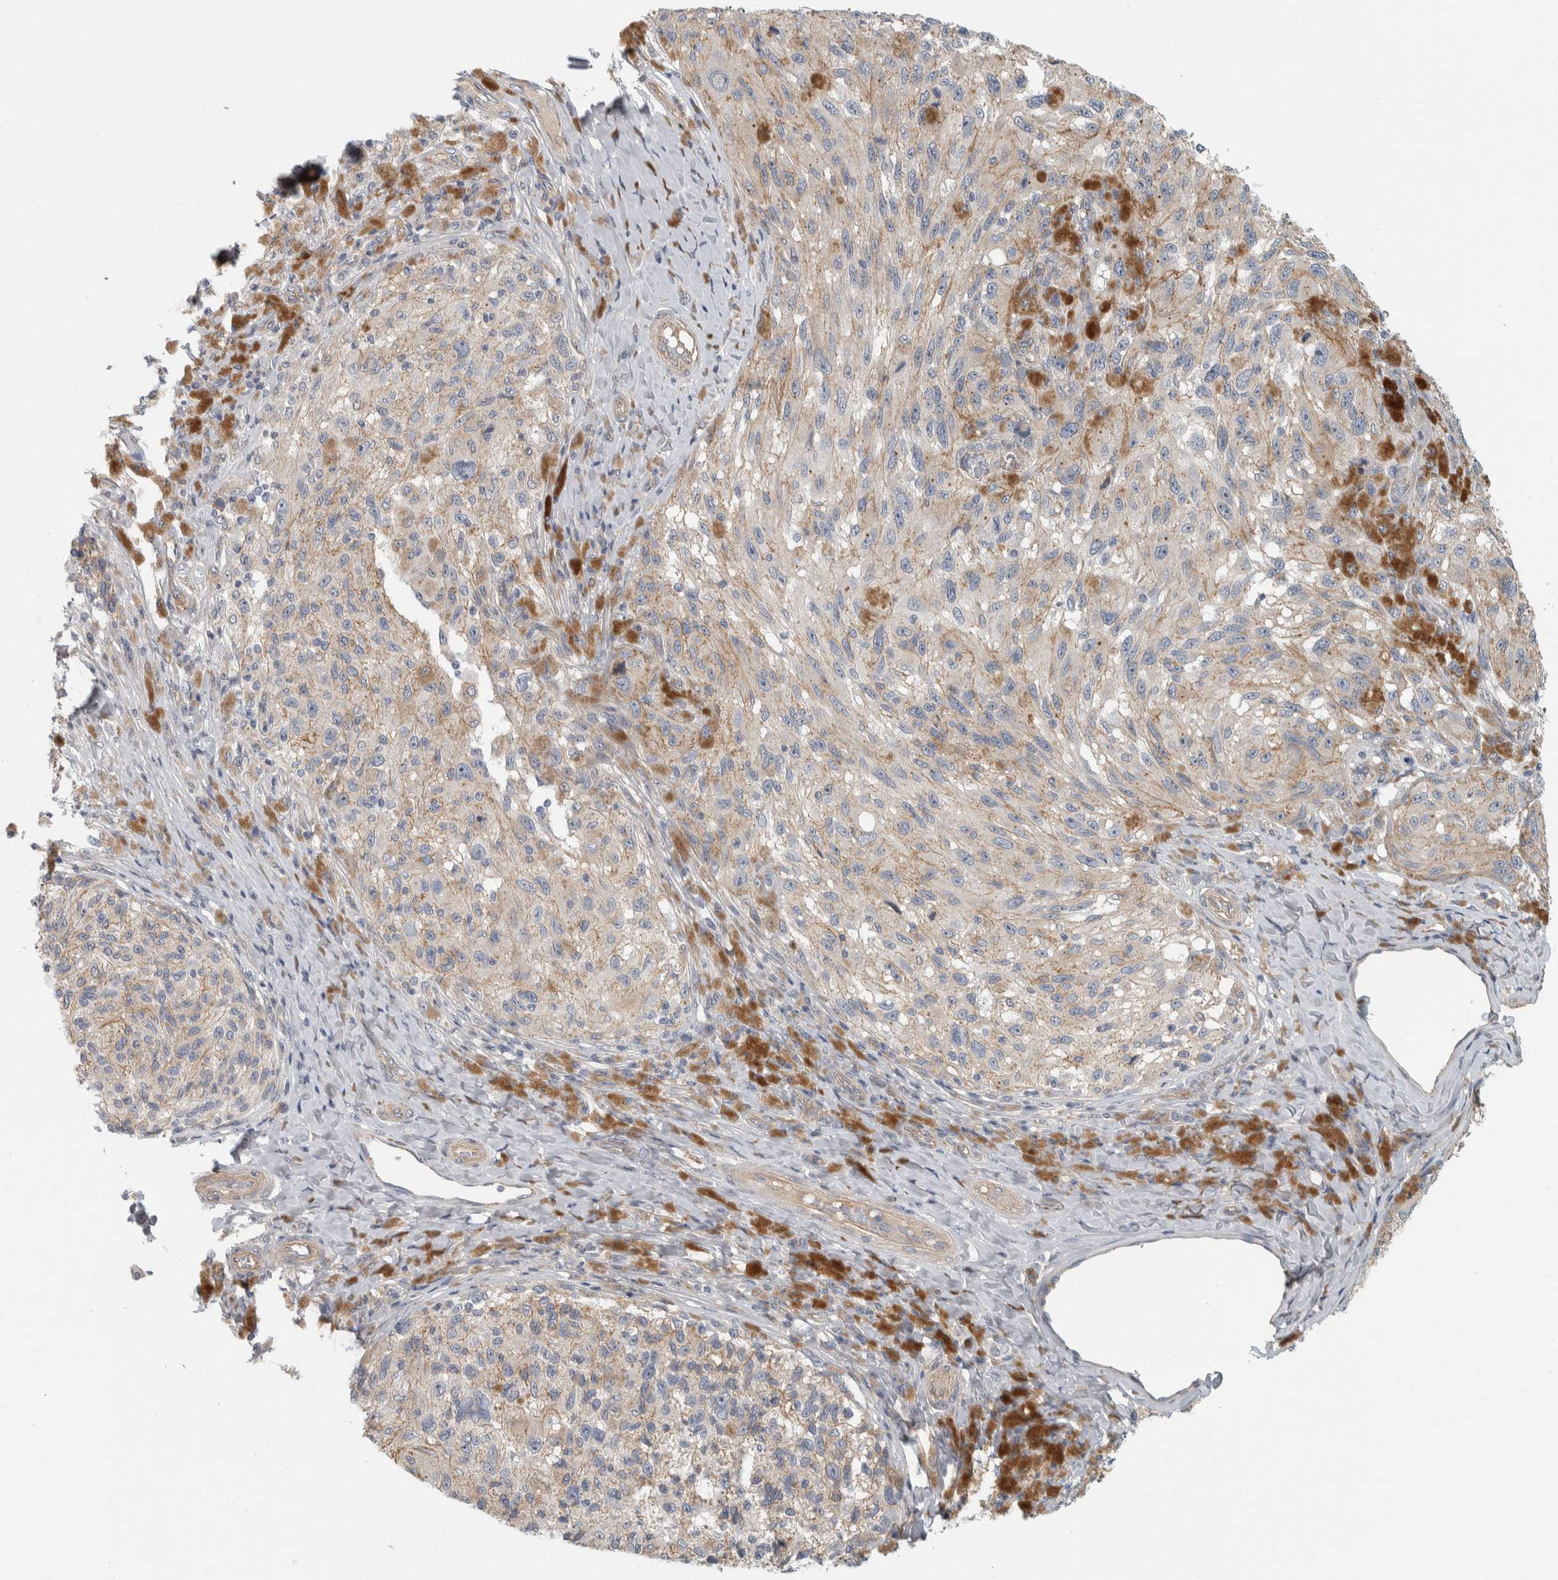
{"staining": {"intensity": "weak", "quantity": "25%-75%", "location": "cytoplasmic/membranous"}, "tissue": "melanoma", "cell_type": "Tumor cells", "image_type": "cancer", "snomed": [{"axis": "morphology", "description": "Malignant melanoma, NOS"}, {"axis": "topography", "description": "Skin"}], "caption": "Immunohistochemistry (IHC) micrograph of human melanoma stained for a protein (brown), which reveals low levels of weak cytoplasmic/membranous expression in about 25%-75% of tumor cells.", "gene": "KCNJ3", "patient": {"sex": "female", "age": 73}}